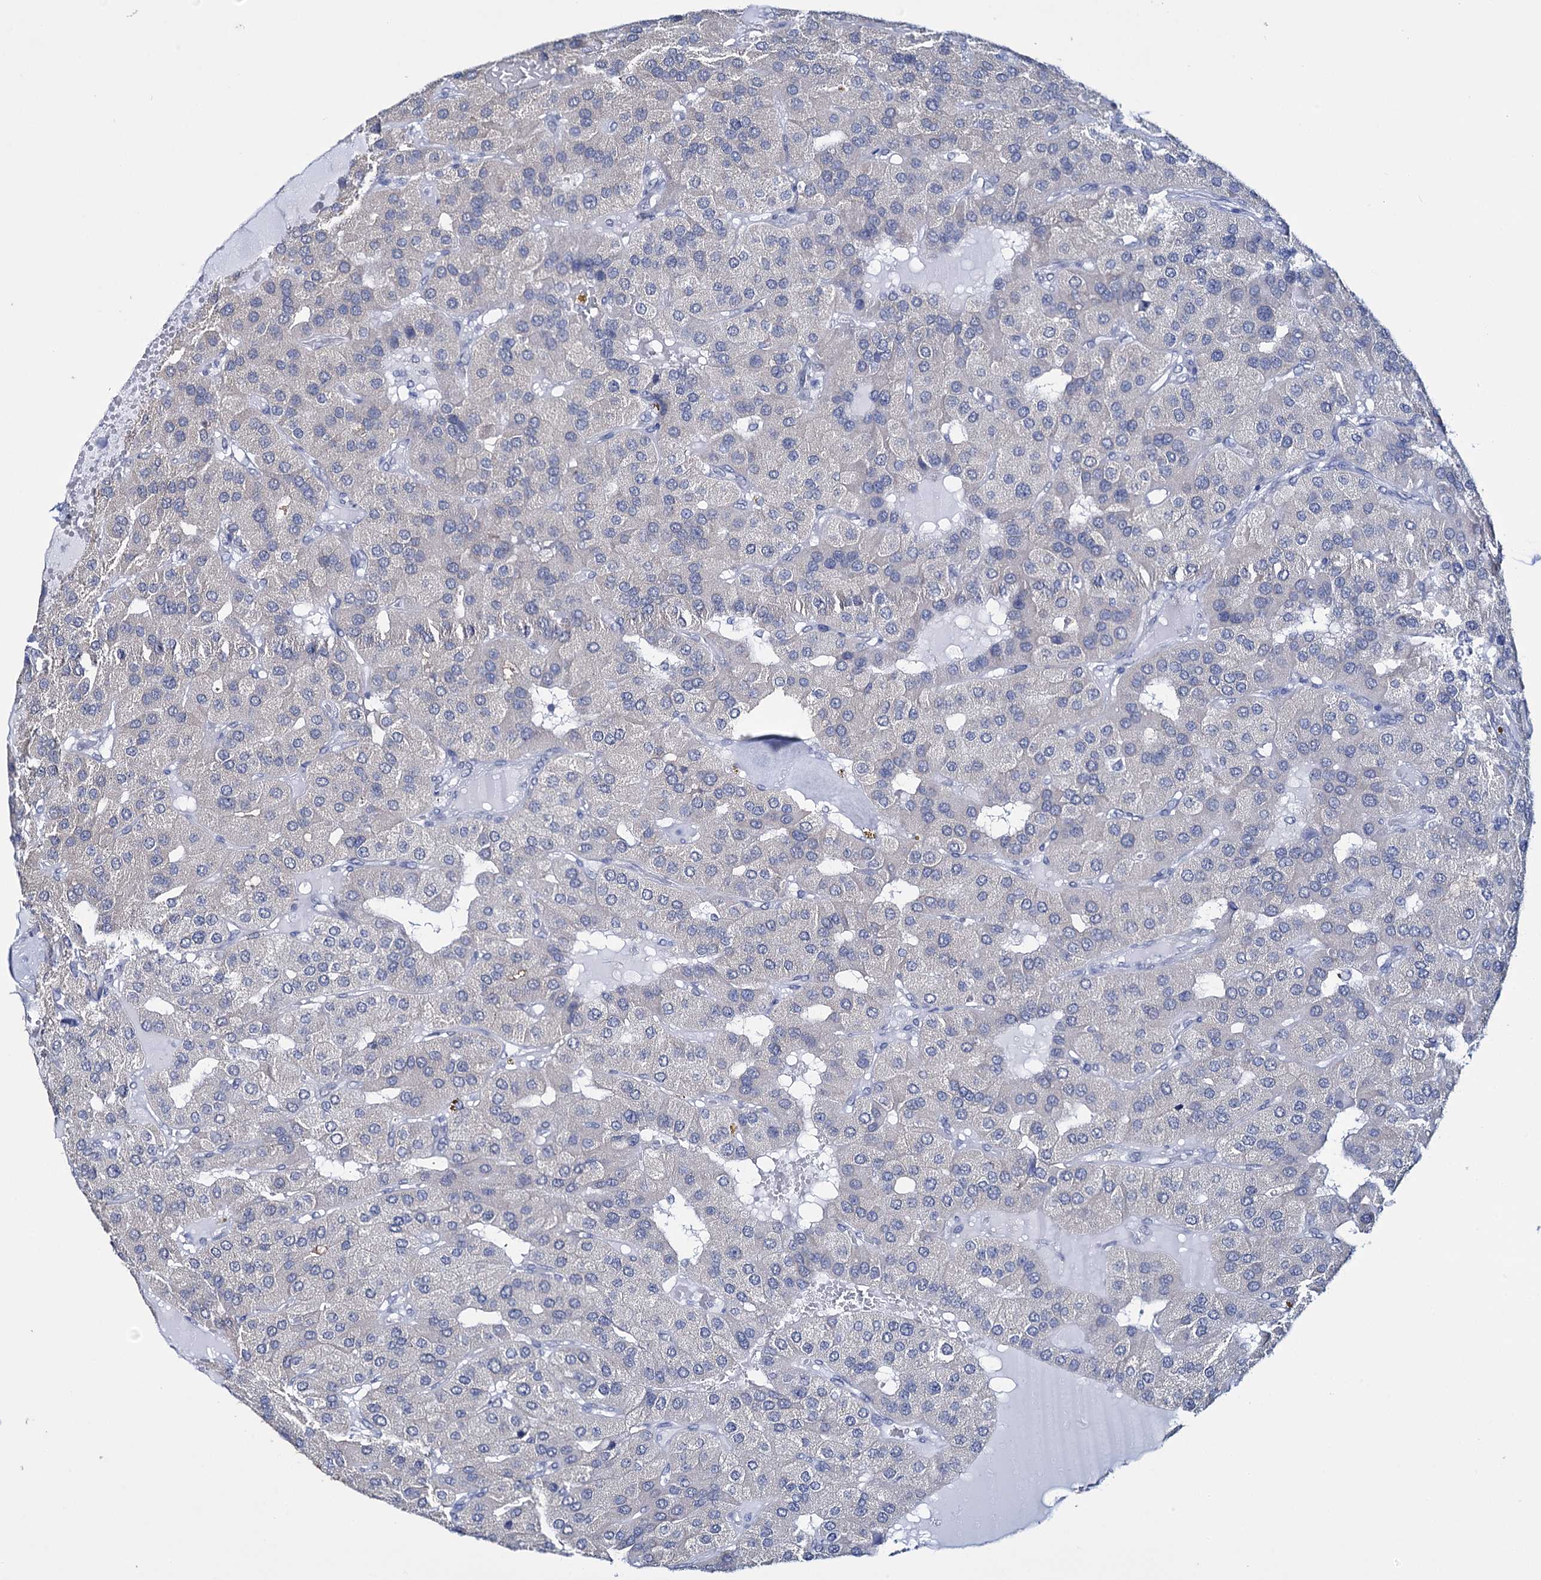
{"staining": {"intensity": "negative", "quantity": "none", "location": "none"}, "tissue": "parathyroid gland", "cell_type": "Glandular cells", "image_type": "normal", "snomed": [{"axis": "morphology", "description": "Normal tissue, NOS"}, {"axis": "morphology", "description": "Adenoma, NOS"}, {"axis": "topography", "description": "Parathyroid gland"}], "caption": "IHC micrograph of benign parathyroid gland: parathyroid gland stained with DAB exhibits no significant protein expression in glandular cells.", "gene": "SPATS2", "patient": {"sex": "female", "age": 86}}